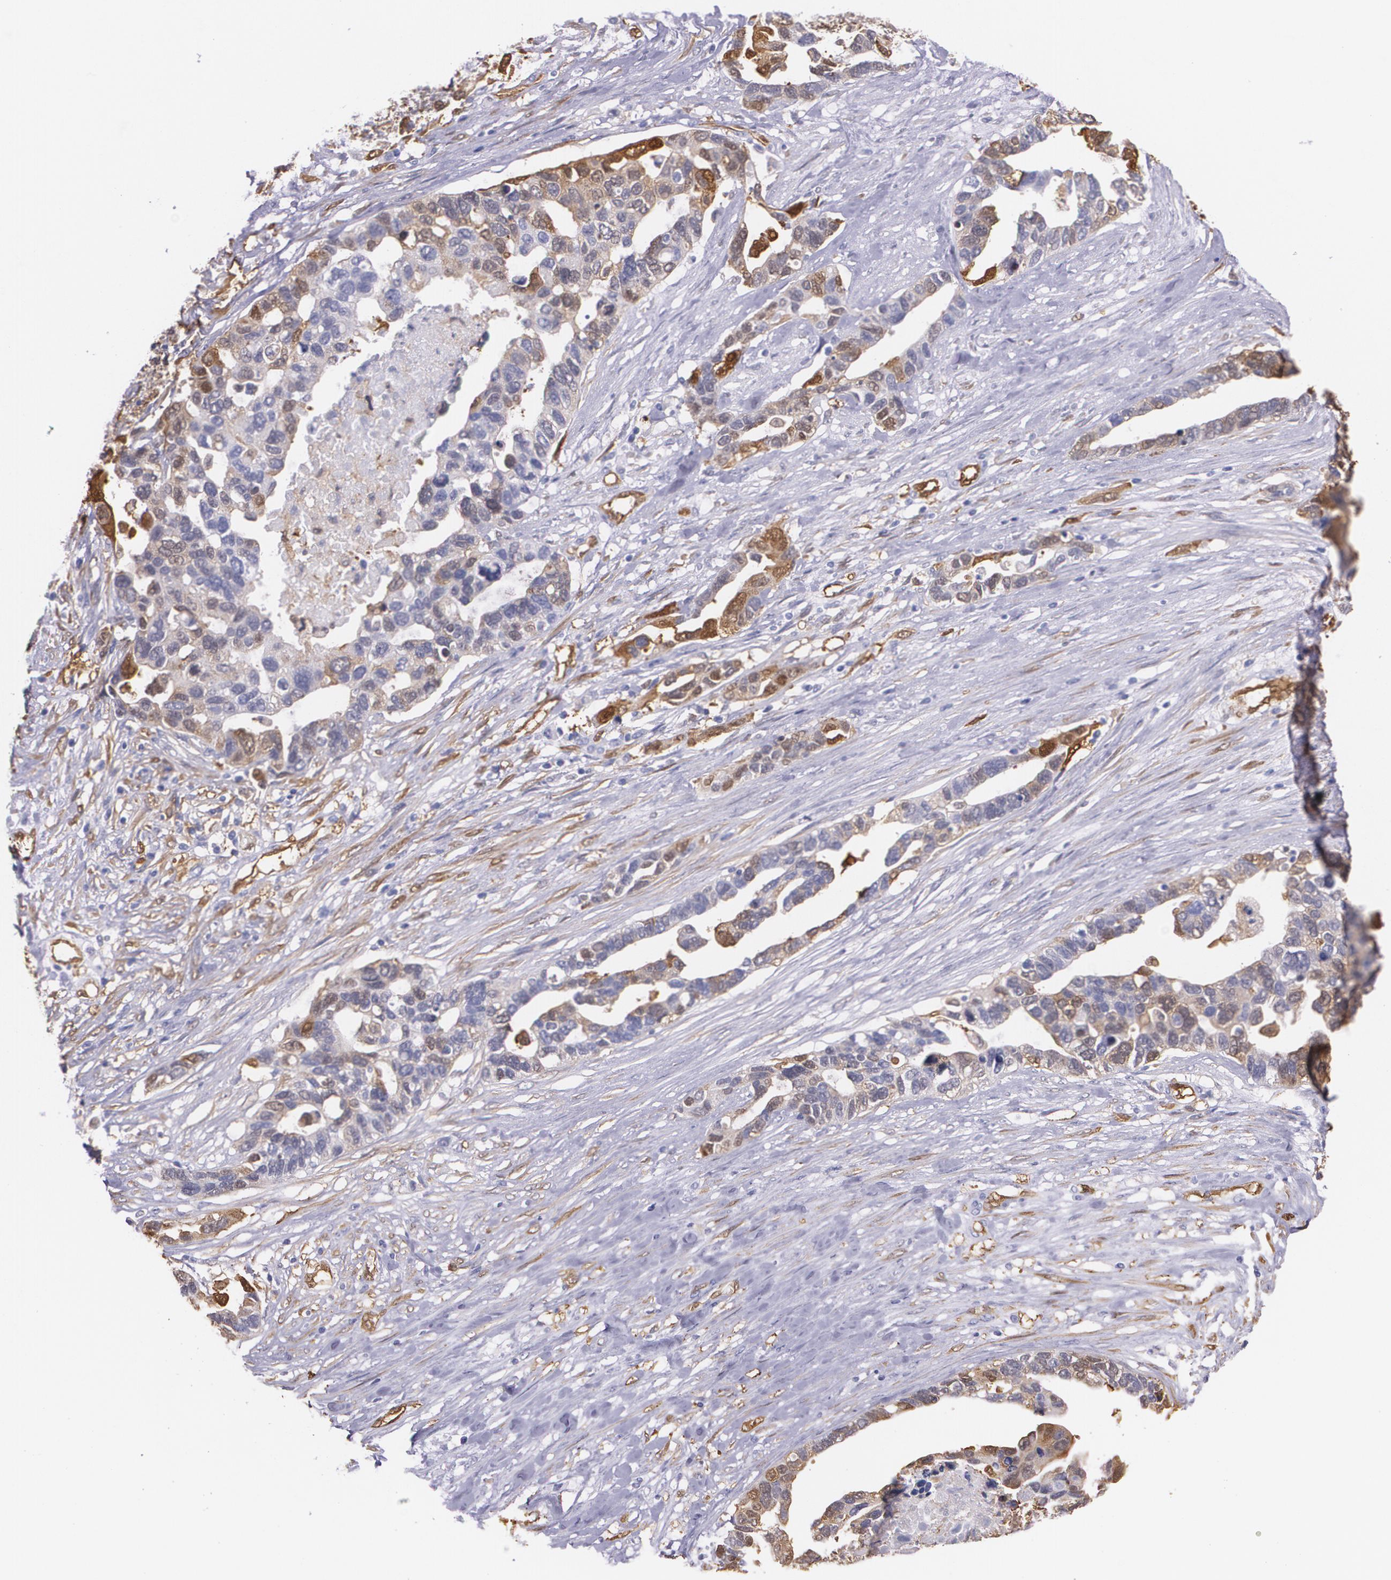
{"staining": {"intensity": "weak", "quantity": "<25%", "location": "cytoplasmic/membranous,nuclear"}, "tissue": "ovarian cancer", "cell_type": "Tumor cells", "image_type": "cancer", "snomed": [{"axis": "morphology", "description": "Cystadenocarcinoma, serous, NOS"}, {"axis": "topography", "description": "Ovary"}], "caption": "High magnification brightfield microscopy of ovarian cancer stained with DAB (brown) and counterstained with hematoxylin (blue): tumor cells show no significant staining. (Immunohistochemistry (ihc), brightfield microscopy, high magnification).", "gene": "MMP2", "patient": {"sex": "female", "age": 54}}